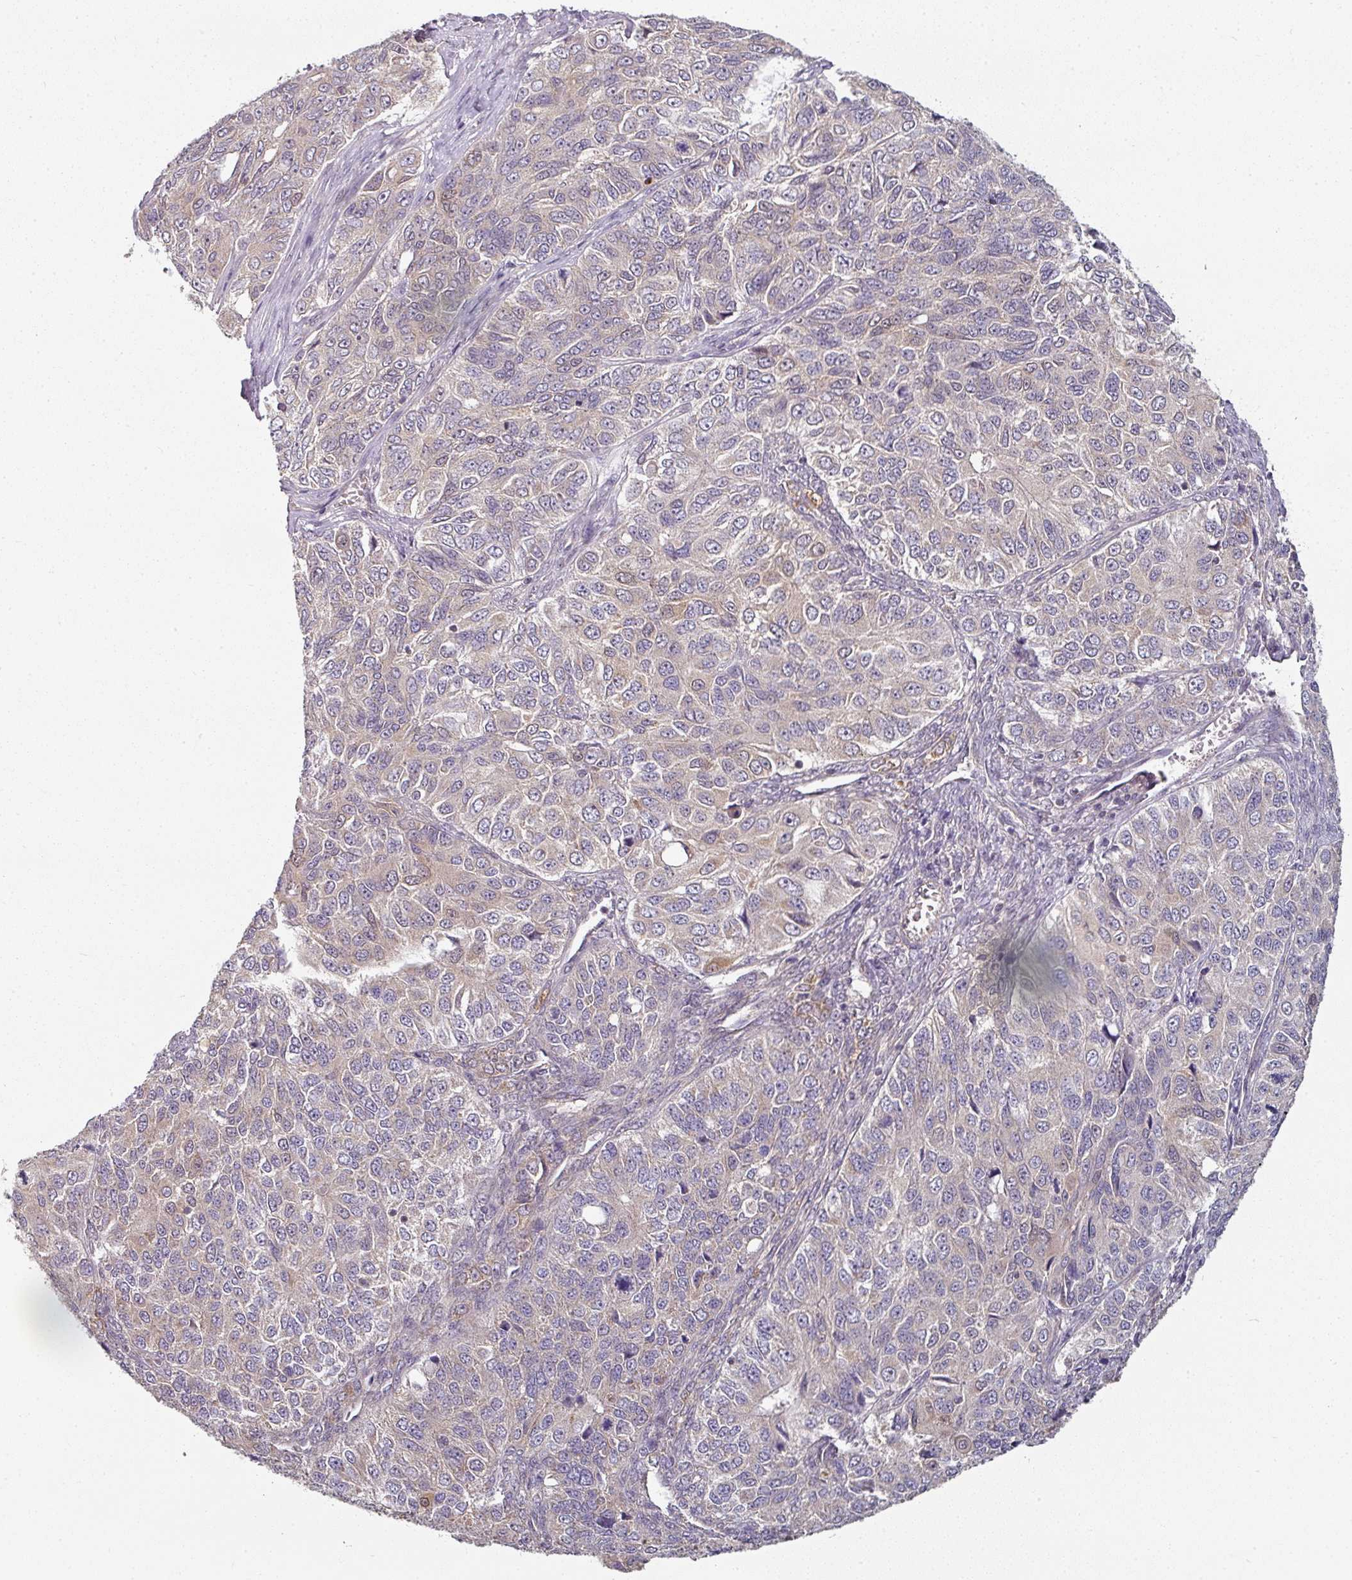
{"staining": {"intensity": "weak", "quantity": "25%-75%", "location": "cytoplasmic/membranous"}, "tissue": "ovarian cancer", "cell_type": "Tumor cells", "image_type": "cancer", "snomed": [{"axis": "morphology", "description": "Carcinoma, endometroid"}, {"axis": "topography", "description": "Ovary"}], "caption": "A micrograph showing weak cytoplasmic/membranous expression in about 25%-75% of tumor cells in endometroid carcinoma (ovarian), as visualized by brown immunohistochemical staining.", "gene": "MAP2K2", "patient": {"sex": "female", "age": 51}}